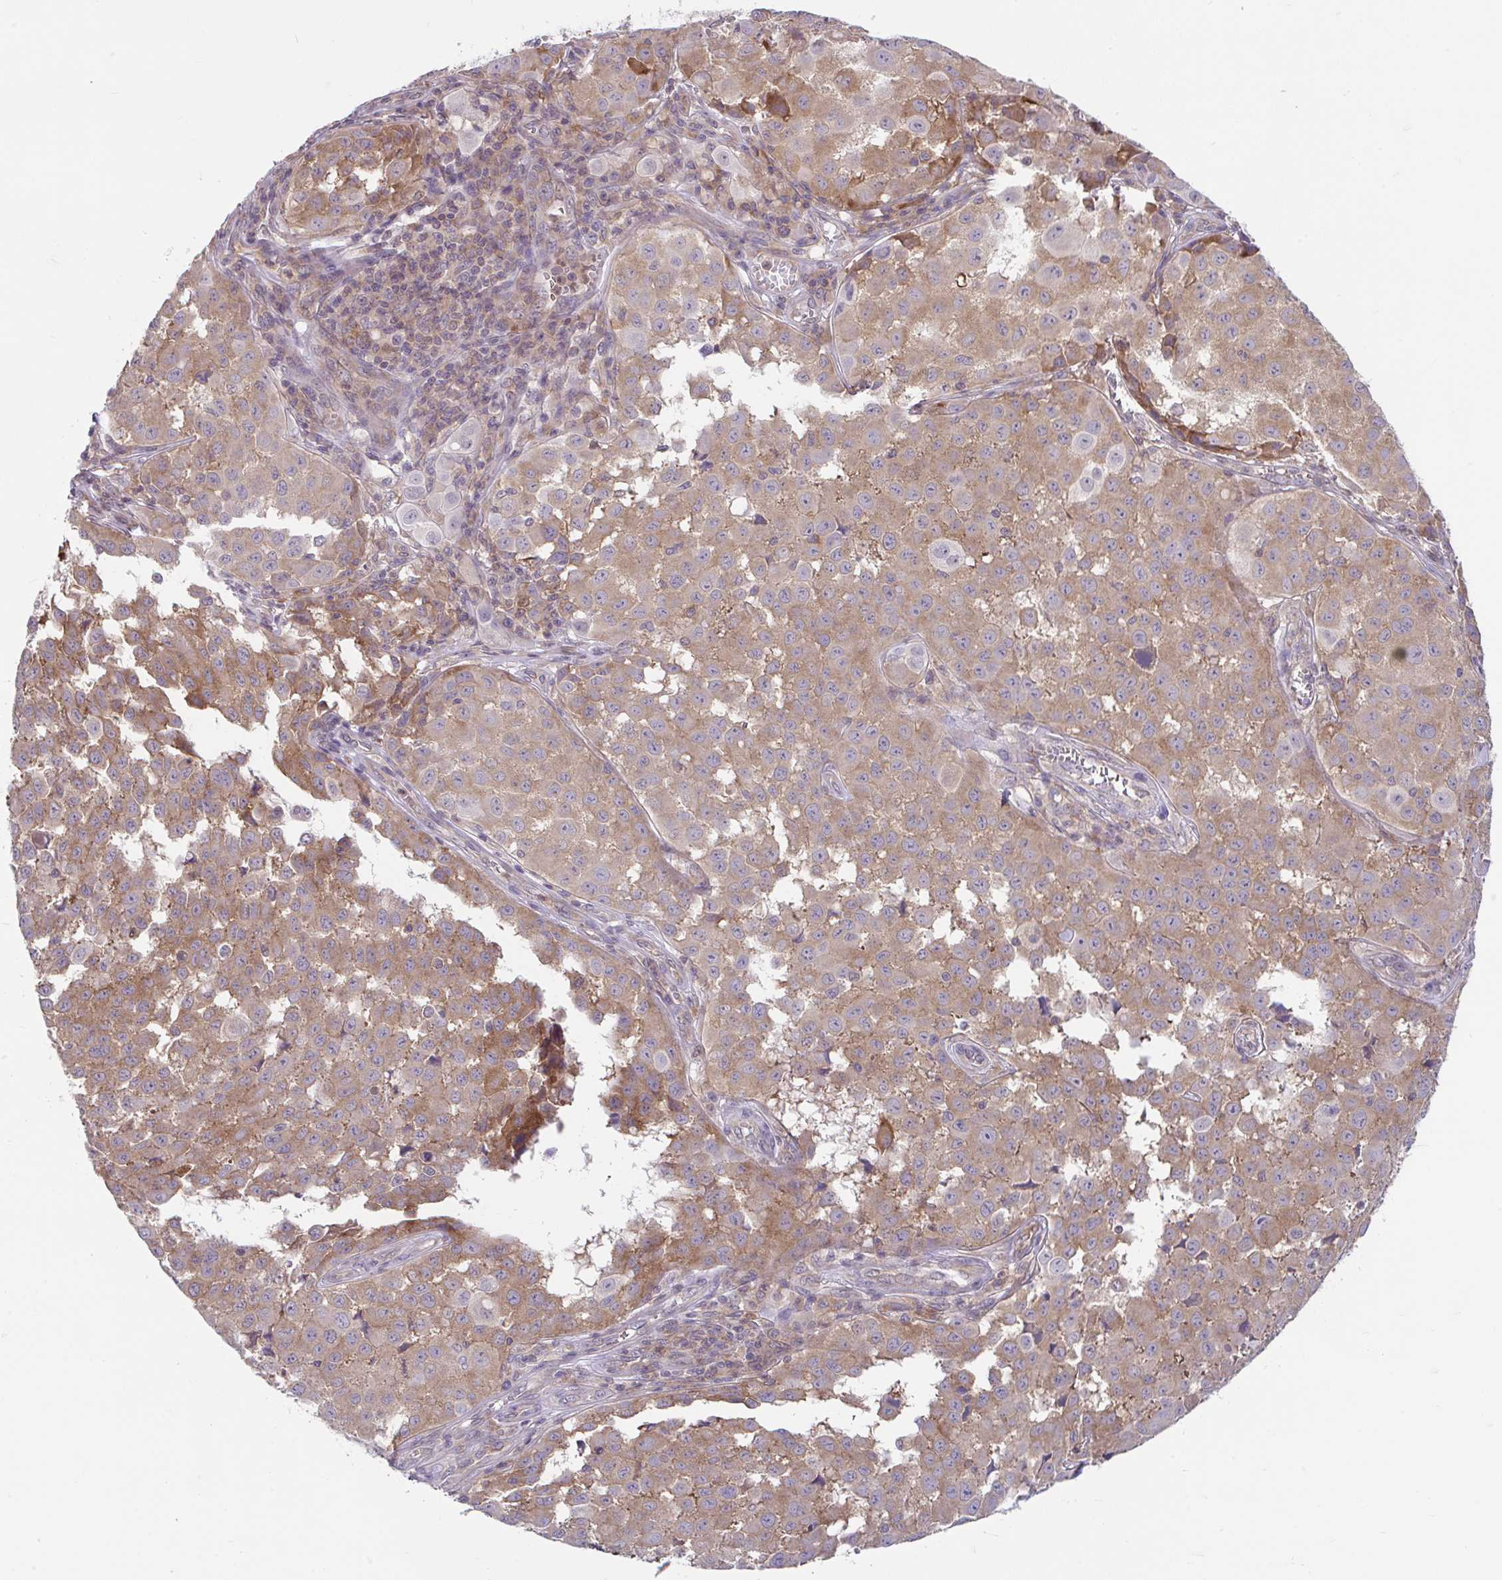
{"staining": {"intensity": "moderate", "quantity": "25%-75%", "location": "cytoplasmic/membranous"}, "tissue": "melanoma", "cell_type": "Tumor cells", "image_type": "cancer", "snomed": [{"axis": "morphology", "description": "Malignant melanoma, NOS"}, {"axis": "topography", "description": "Skin"}], "caption": "Malignant melanoma stained with a protein marker demonstrates moderate staining in tumor cells.", "gene": "RALBP1", "patient": {"sex": "male", "age": 64}}